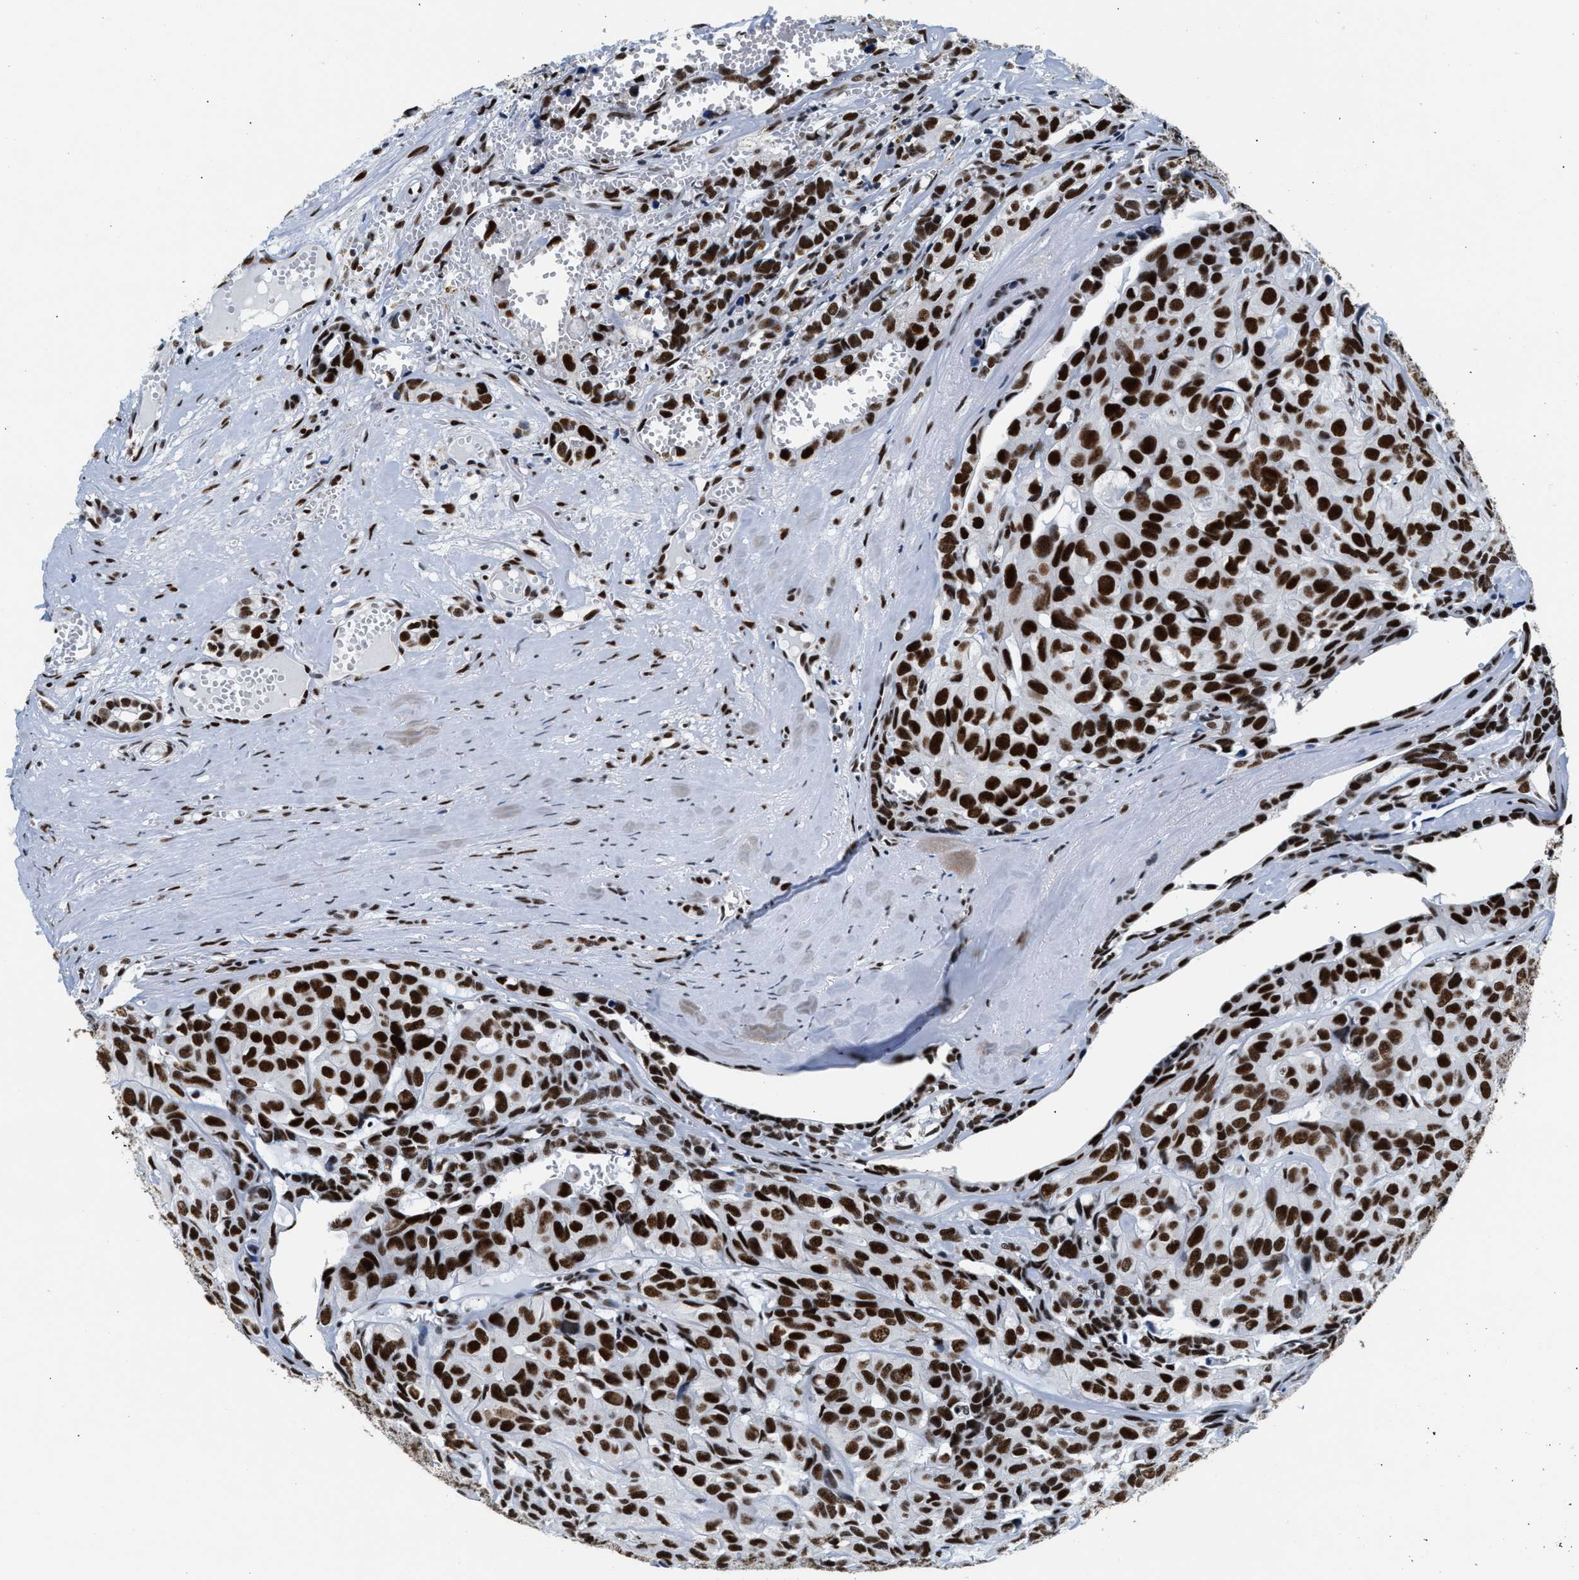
{"staining": {"intensity": "strong", "quantity": ">75%", "location": "nuclear"}, "tissue": "head and neck cancer", "cell_type": "Tumor cells", "image_type": "cancer", "snomed": [{"axis": "morphology", "description": "Adenocarcinoma, NOS"}, {"axis": "topography", "description": "Salivary gland, NOS"}, {"axis": "topography", "description": "Head-Neck"}], "caption": "Immunohistochemistry micrograph of neoplastic tissue: head and neck cancer stained using immunohistochemistry (IHC) displays high levels of strong protein expression localized specifically in the nuclear of tumor cells, appearing as a nuclear brown color.", "gene": "RAD50", "patient": {"sex": "female", "age": 76}}